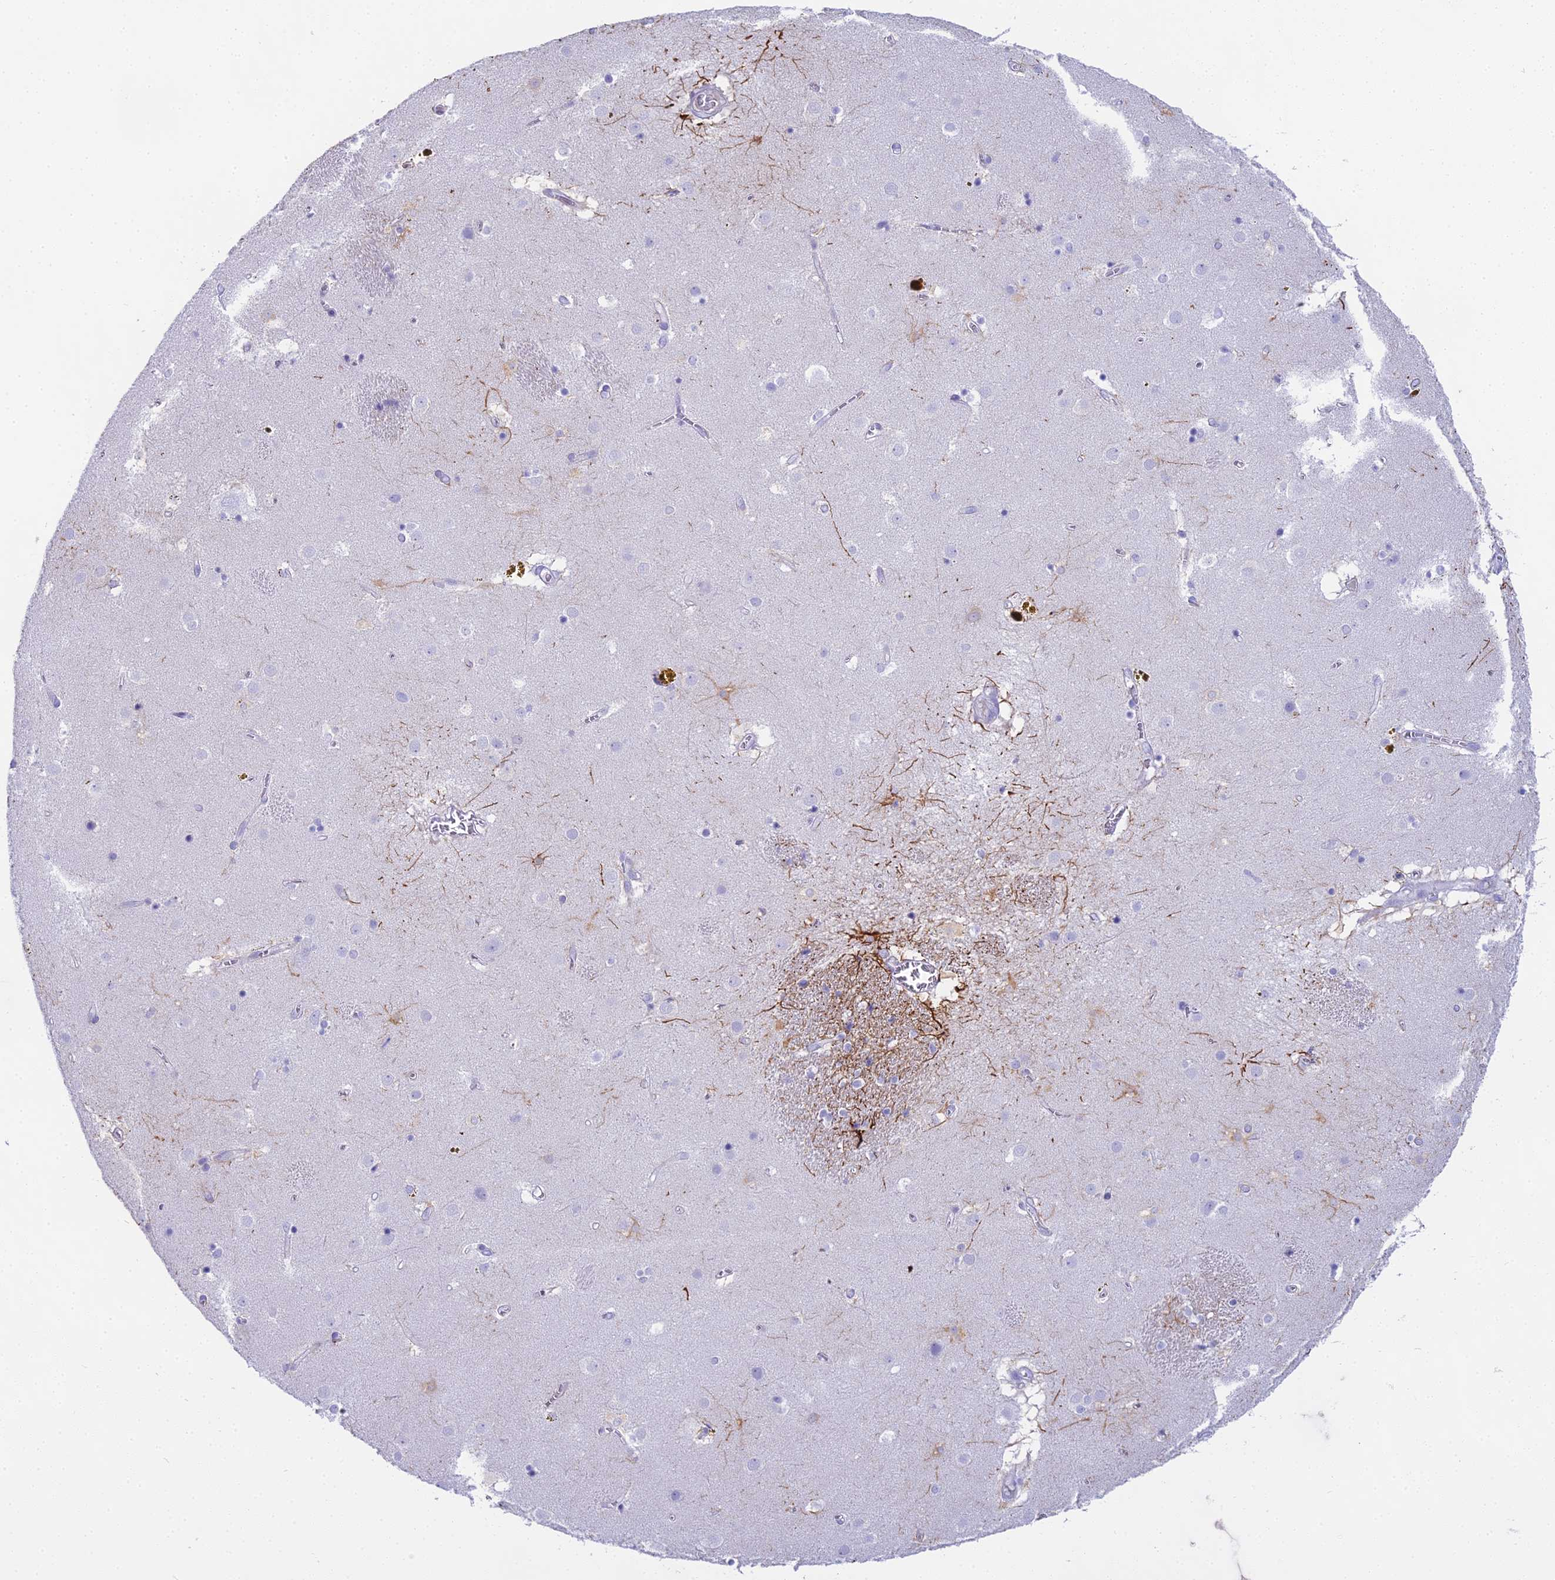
{"staining": {"intensity": "moderate", "quantity": "<25%", "location": "cytoplasmic/membranous"}, "tissue": "caudate", "cell_type": "Glial cells", "image_type": "normal", "snomed": [{"axis": "morphology", "description": "Normal tissue, NOS"}, {"axis": "topography", "description": "Lateral ventricle wall"}], "caption": "A micrograph of human caudate stained for a protein shows moderate cytoplasmic/membranous brown staining in glial cells.", "gene": "UNC80", "patient": {"sex": "male", "age": 70}}